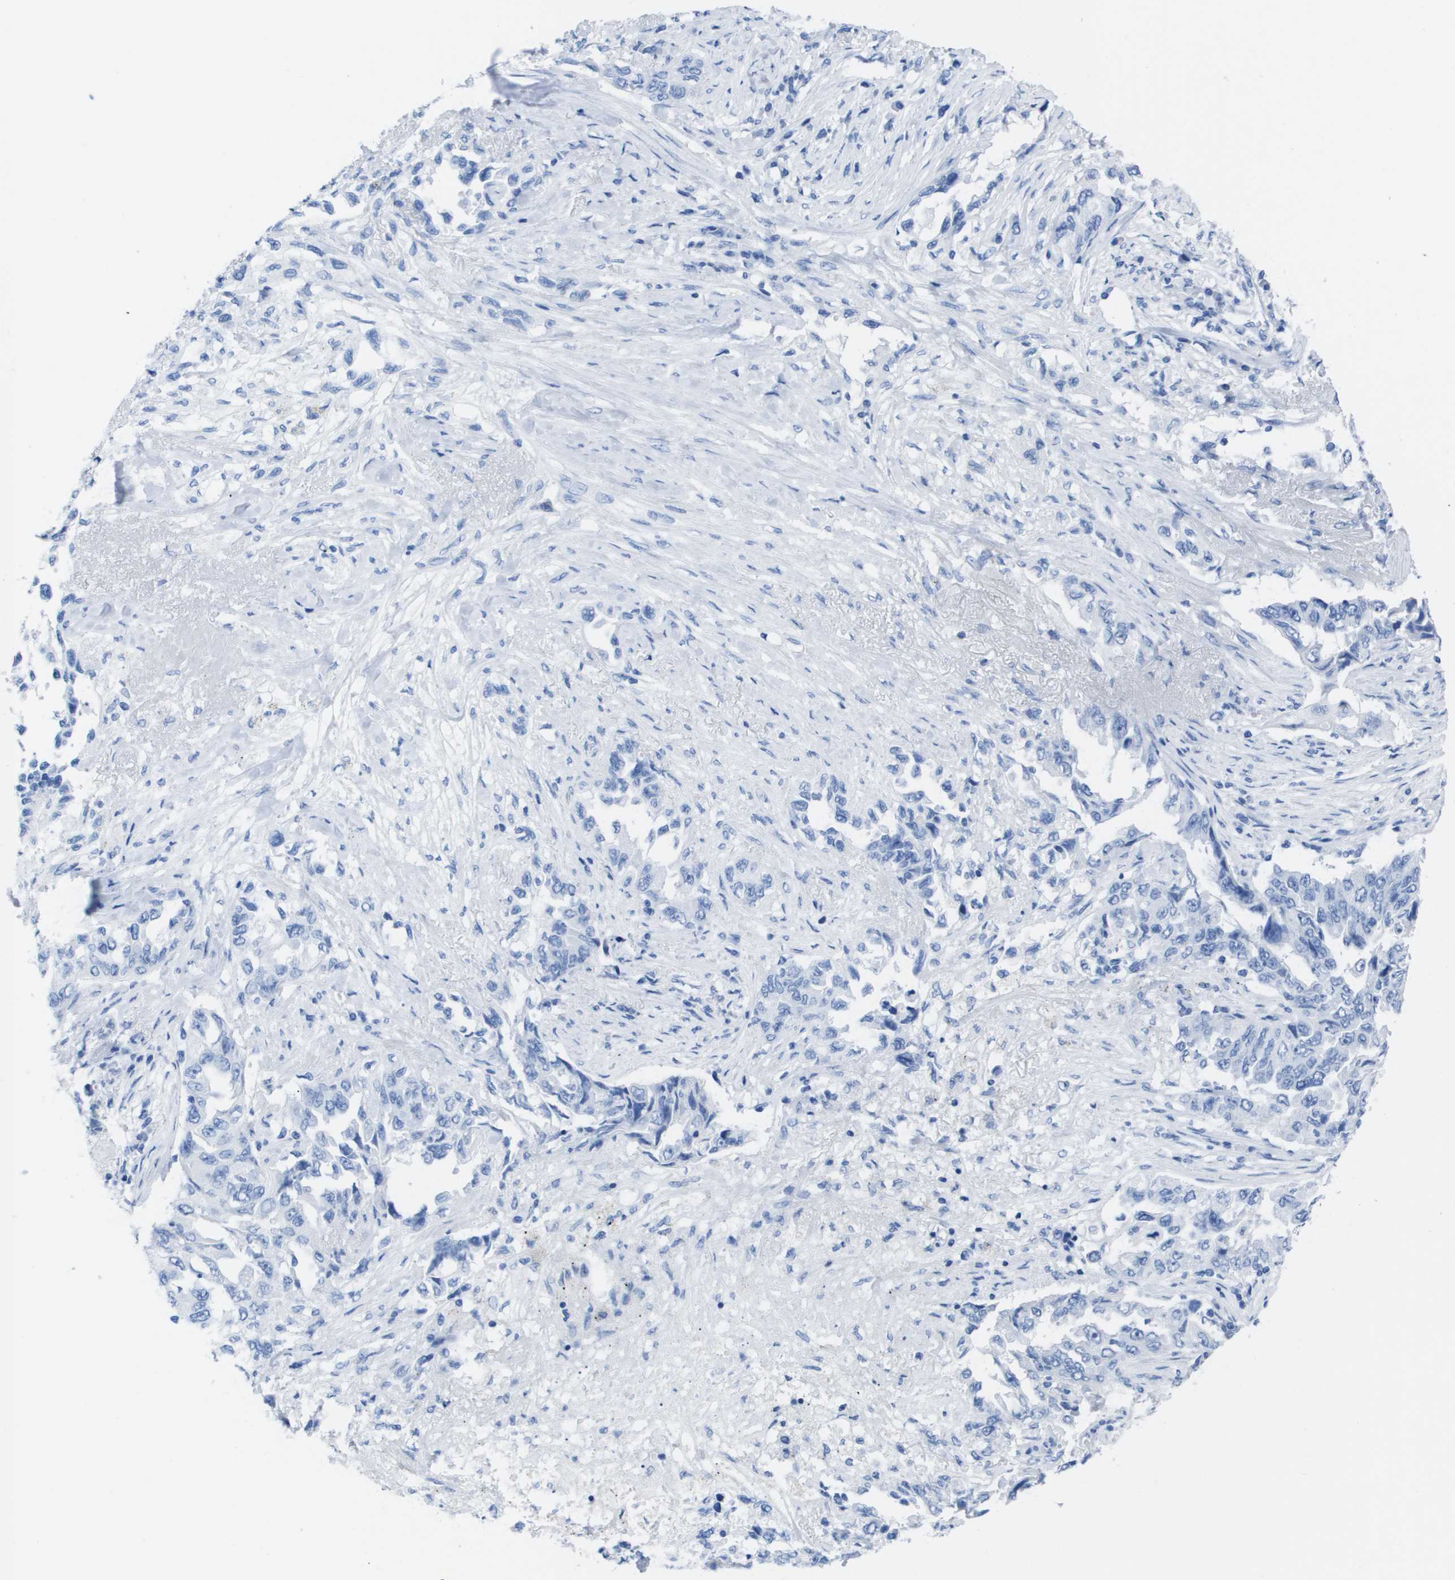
{"staining": {"intensity": "negative", "quantity": "none", "location": "none"}, "tissue": "lung cancer", "cell_type": "Tumor cells", "image_type": "cancer", "snomed": [{"axis": "morphology", "description": "Adenocarcinoma, NOS"}, {"axis": "topography", "description": "Lung"}], "caption": "There is no significant staining in tumor cells of lung cancer (adenocarcinoma). (DAB (3,3'-diaminobenzidine) IHC, high magnification).", "gene": "KCNA3", "patient": {"sex": "female", "age": 51}}